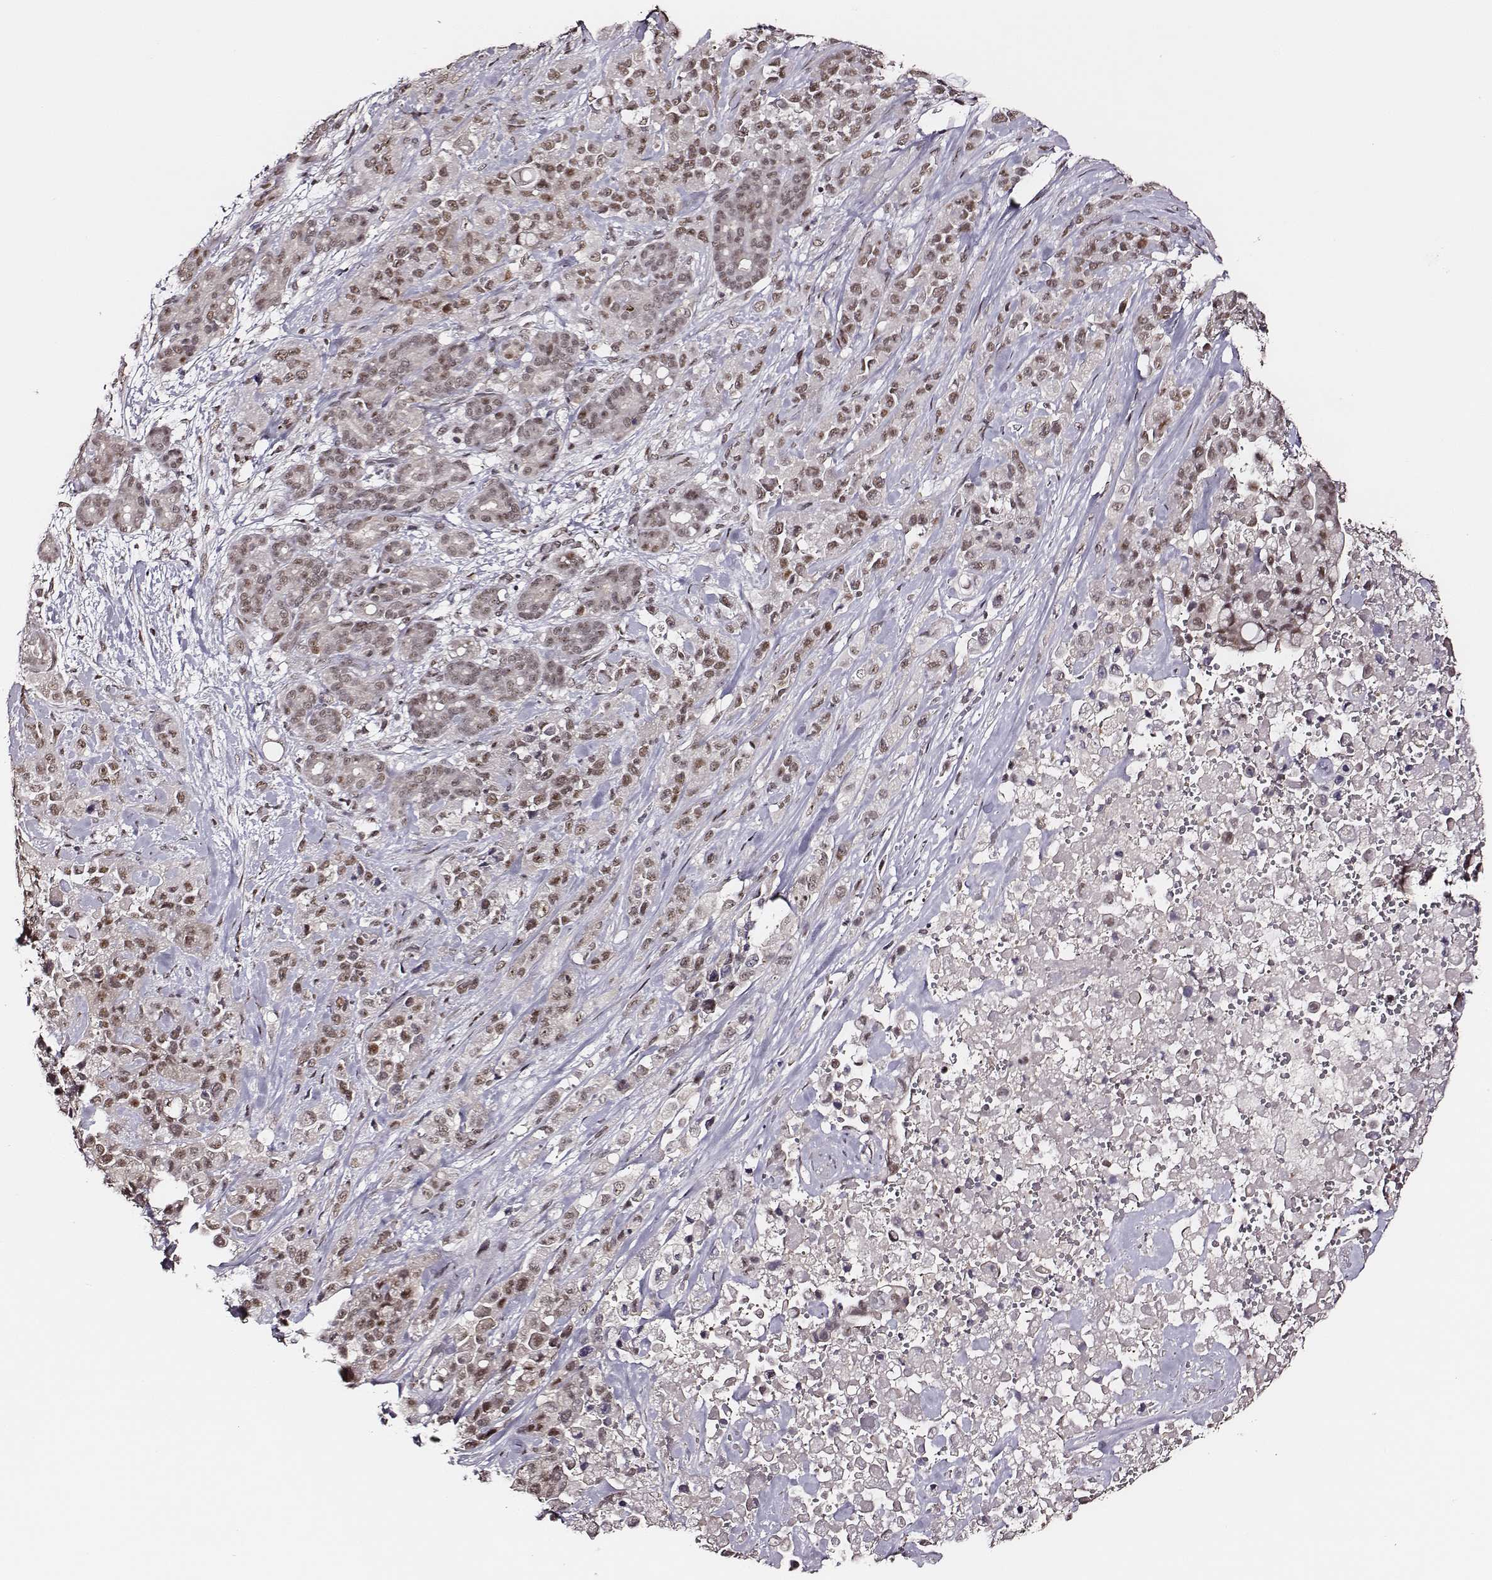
{"staining": {"intensity": "moderate", "quantity": ">75%", "location": "nuclear"}, "tissue": "pancreatic cancer", "cell_type": "Tumor cells", "image_type": "cancer", "snomed": [{"axis": "morphology", "description": "Adenocarcinoma, NOS"}, {"axis": "topography", "description": "Pancreas"}], "caption": "A micrograph of human pancreatic adenocarcinoma stained for a protein demonstrates moderate nuclear brown staining in tumor cells.", "gene": "PPARA", "patient": {"sex": "male", "age": 44}}